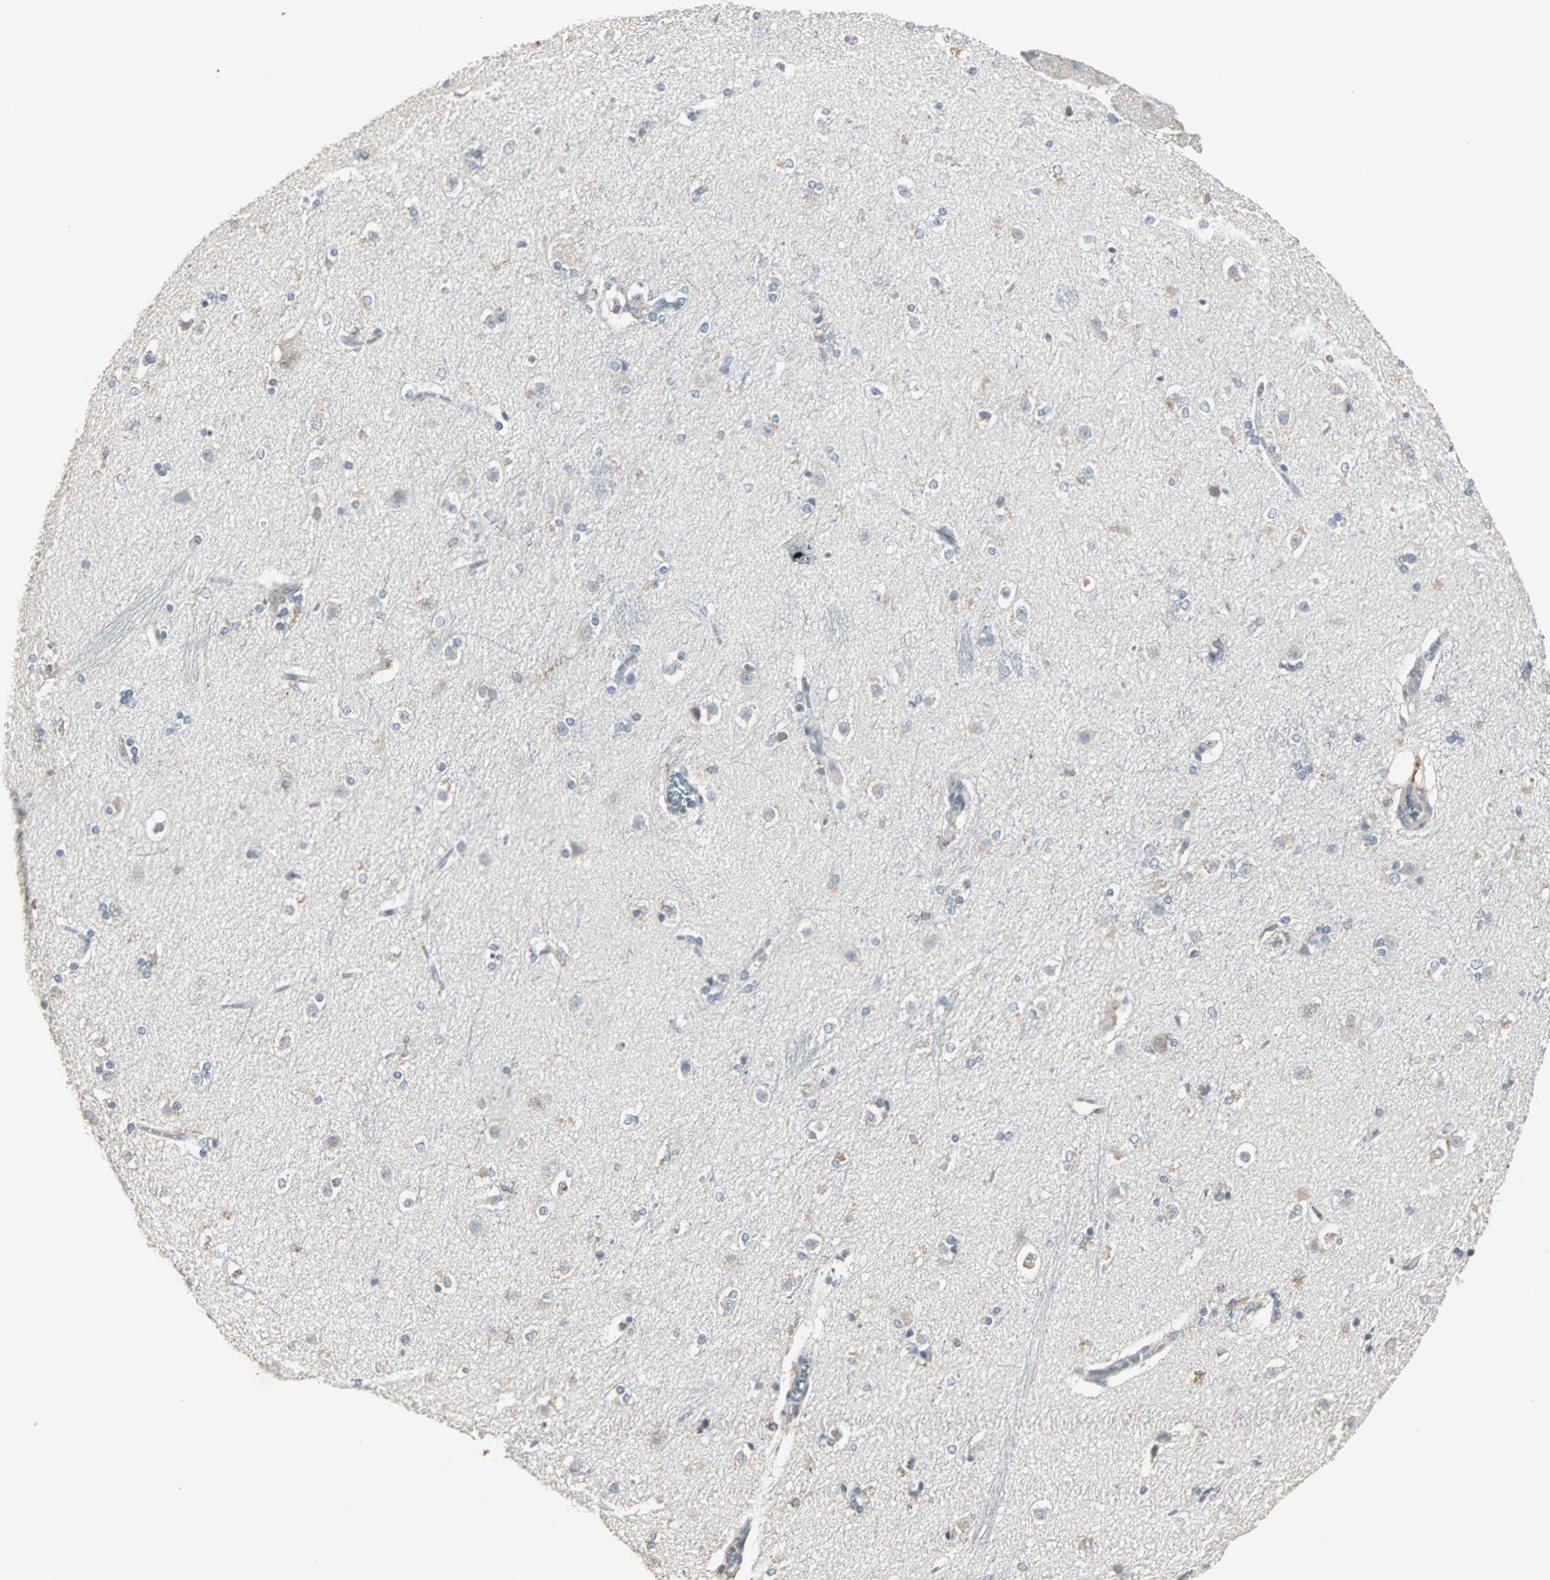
{"staining": {"intensity": "weak", "quantity": "25%-75%", "location": "cytoplasmic/membranous"}, "tissue": "caudate", "cell_type": "Glial cells", "image_type": "normal", "snomed": [{"axis": "morphology", "description": "Normal tissue, NOS"}, {"axis": "topography", "description": "Lateral ventricle wall"}], "caption": "Immunohistochemistry of unremarkable caudate displays low levels of weak cytoplasmic/membranous expression in about 25%-75% of glial cells.", "gene": "LRRFIP1", "patient": {"sex": "female", "age": 19}}